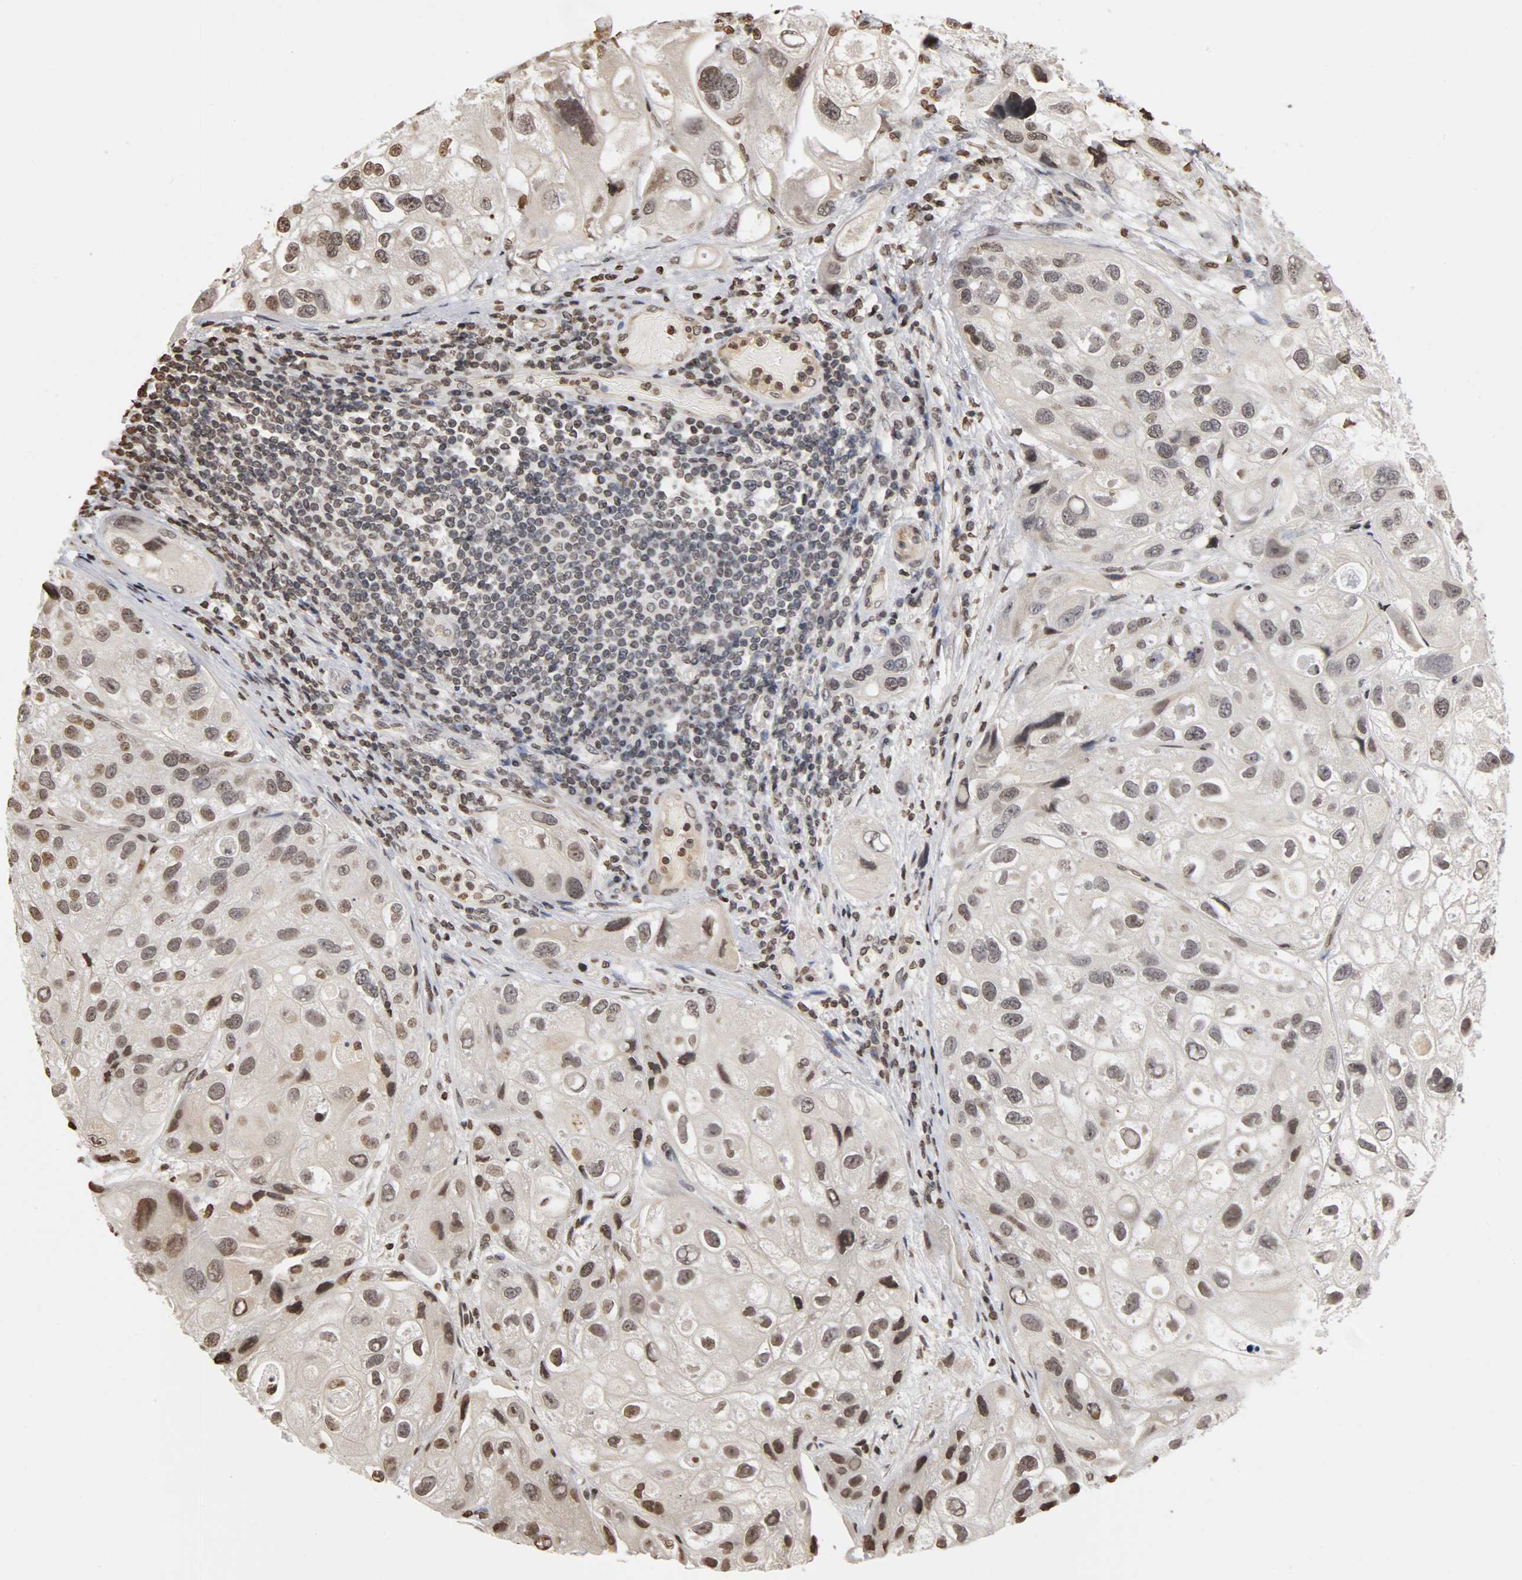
{"staining": {"intensity": "weak", "quantity": "25%-75%", "location": "nuclear"}, "tissue": "urothelial cancer", "cell_type": "Tumor cells", "image_type": "cancer", "snomed": [{"axis": "morphology", "description": "Urothelial carcinoma, High grade"}, {"axis": "topography", "description": "Urinary bladder"}], "caption": "Immunohistochemical staining of human urothelial carcinoma (high-grade) displays low levels of weak nuclear protein expression in about 25%-75% of tumor cells.", "gene": "ERCC2", "patient": {"sex": "female", "age": 64}}